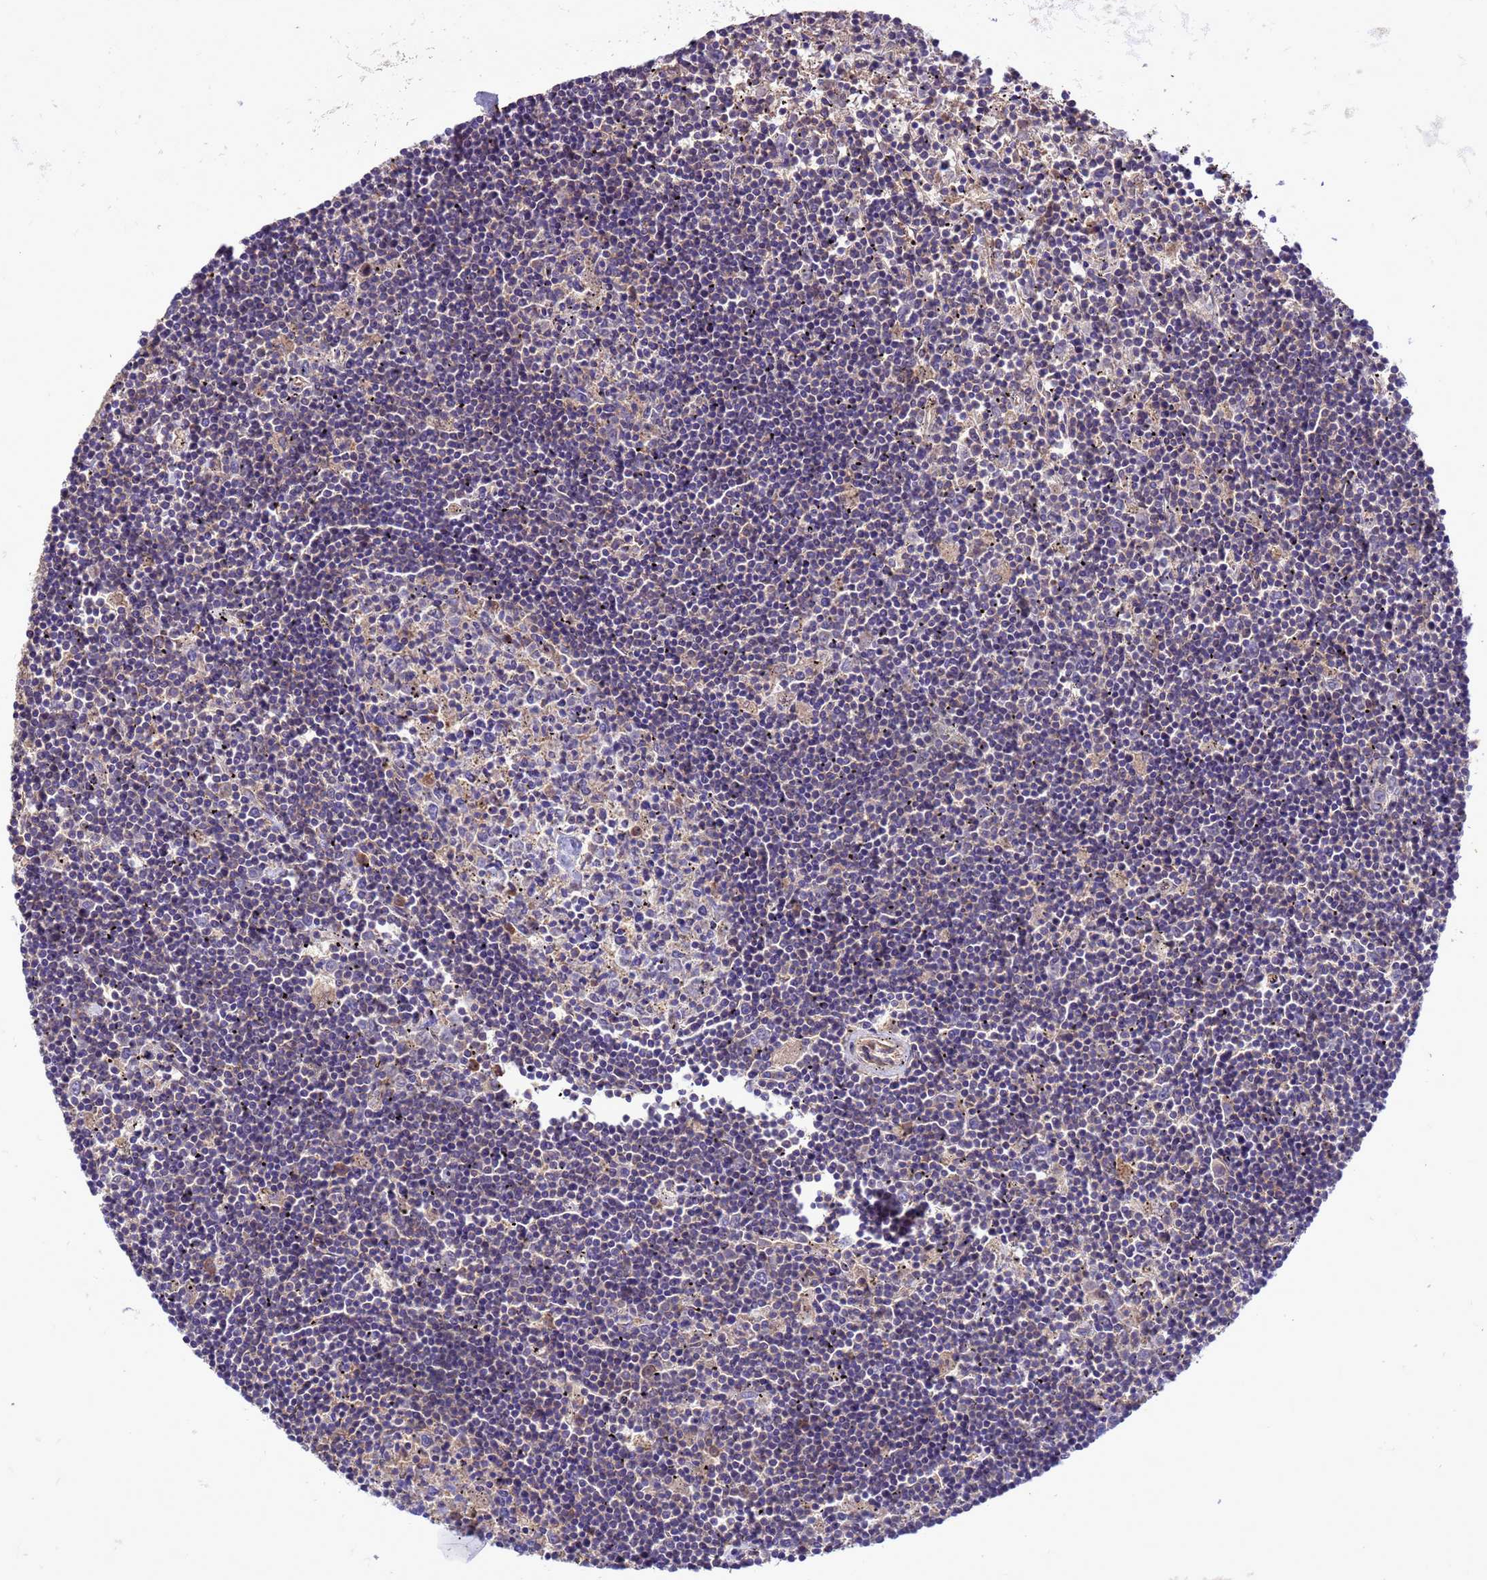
{"staining": {"intensity": "negative", "quantity": "none", "location": "none"}, "tissue": "lymphoma", "cell_type": "Tumor cells", "image_type": "cancer", "snomed": [{"axis": "morphology", "description": "Malignant lymphoma, non-Hodgkin's type, Low grade"}, {"axis": "topography", "description": "Spleen"}], "caption": "Immunohistochemical staining of malignant lymphoma, non-Hodgkin's type (low-grade) exhibits no significant positivity in tumor cells.", "gene": "ARHGAP12", "patient": {"sex": "male", "age": 76}}